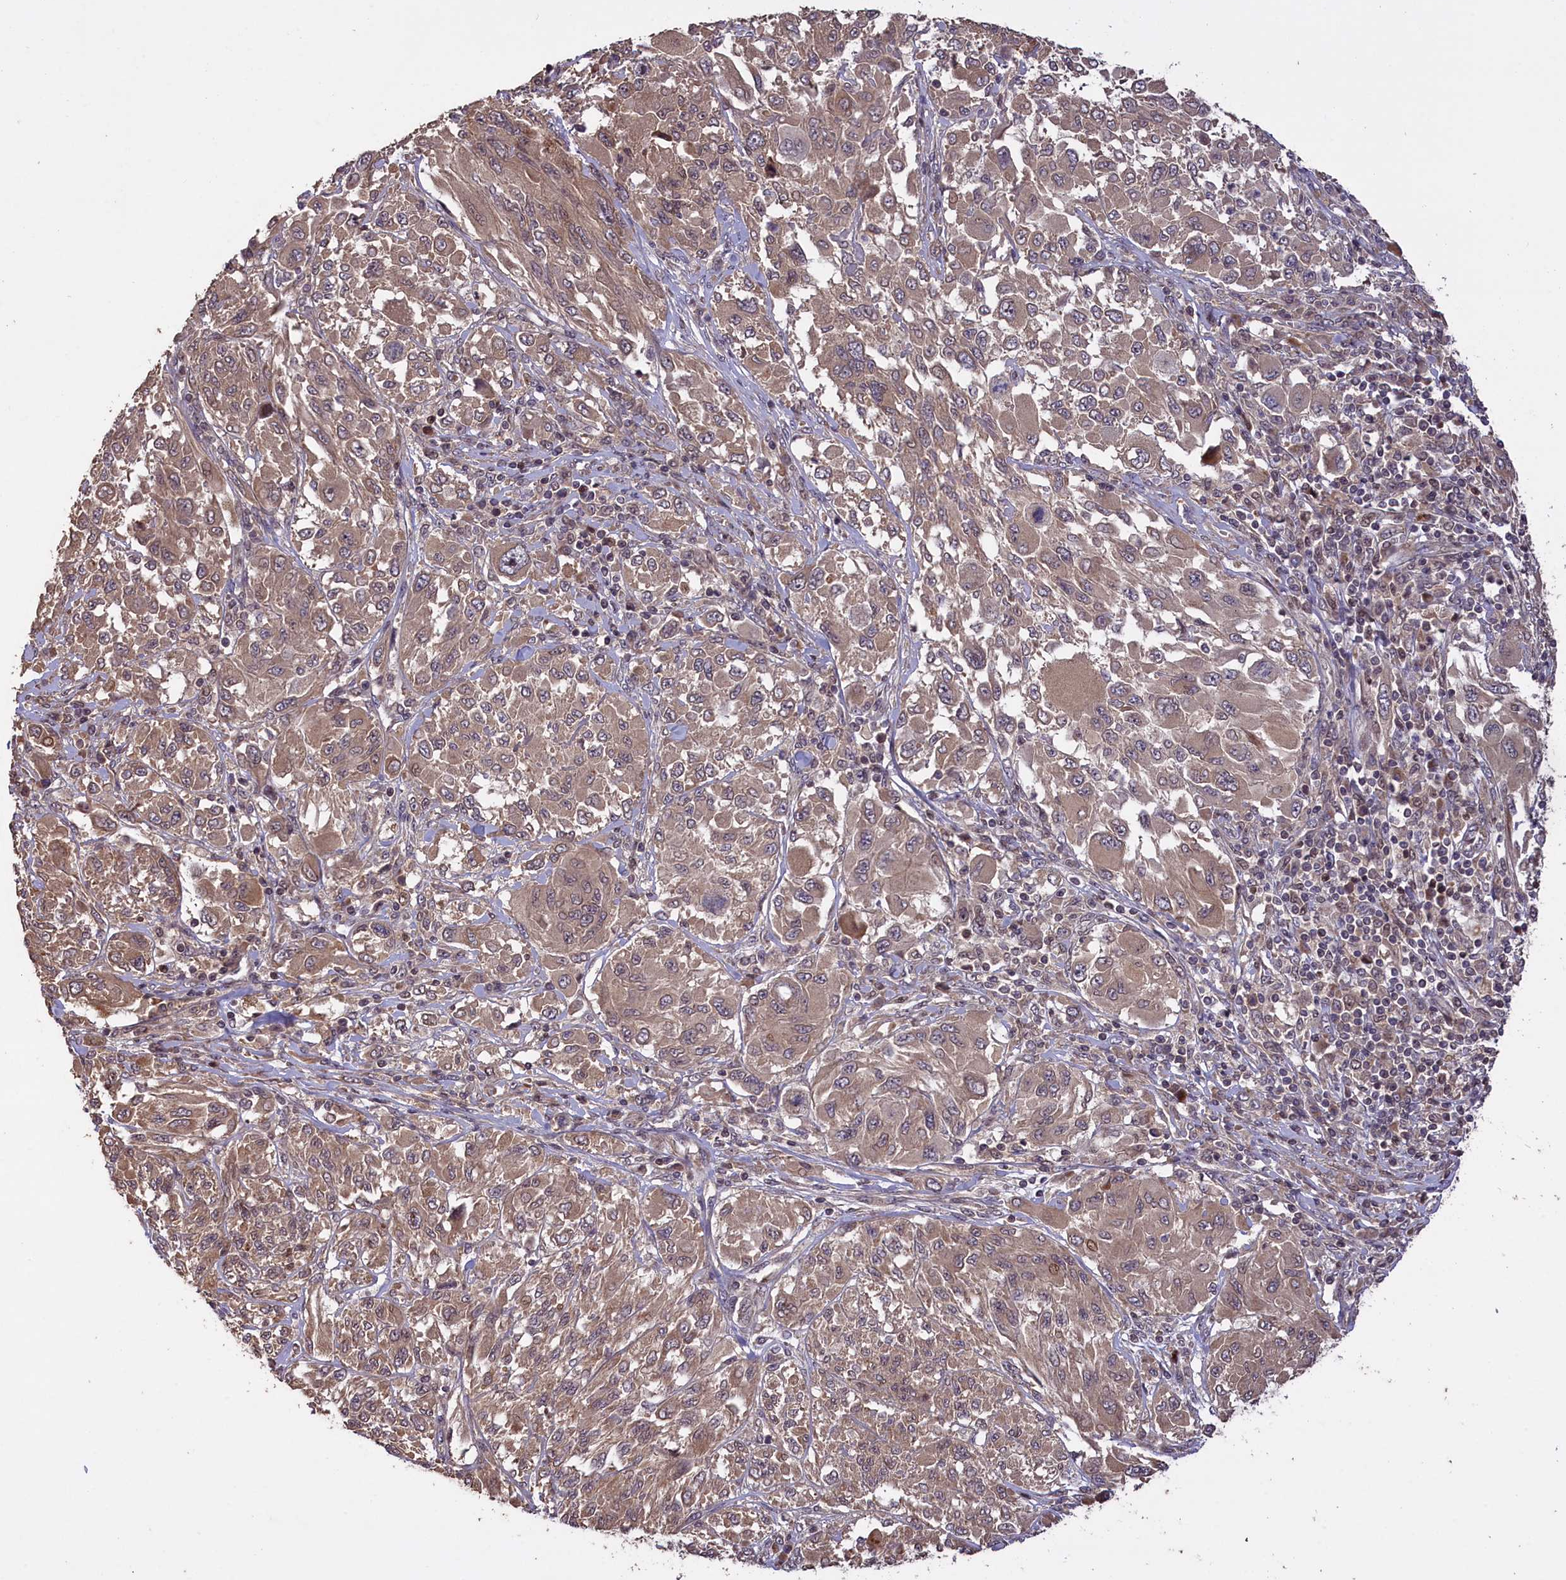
{"staining": {"intensity": "weak", "quantity": "25%-75%", "location": "cytoplasmic/membranous"}, "tissue": "melanoma", "cell_type": "Tumor cells", "image_type": "cancer", "snomed": [{"axis": "morphology", "description": "Malignant melanoma, NOS"}, {"axis": "topography", "description": "Skin"}], "caption": "This is a photomicrograph of immunohistochemistry (IHC) staining of malignant melanoma, which shows weak expression in the cytoplasmic/membranous of tumor cells.", "gene": "DNAJB9", "patient": {"sex": "female", "age": 91}}